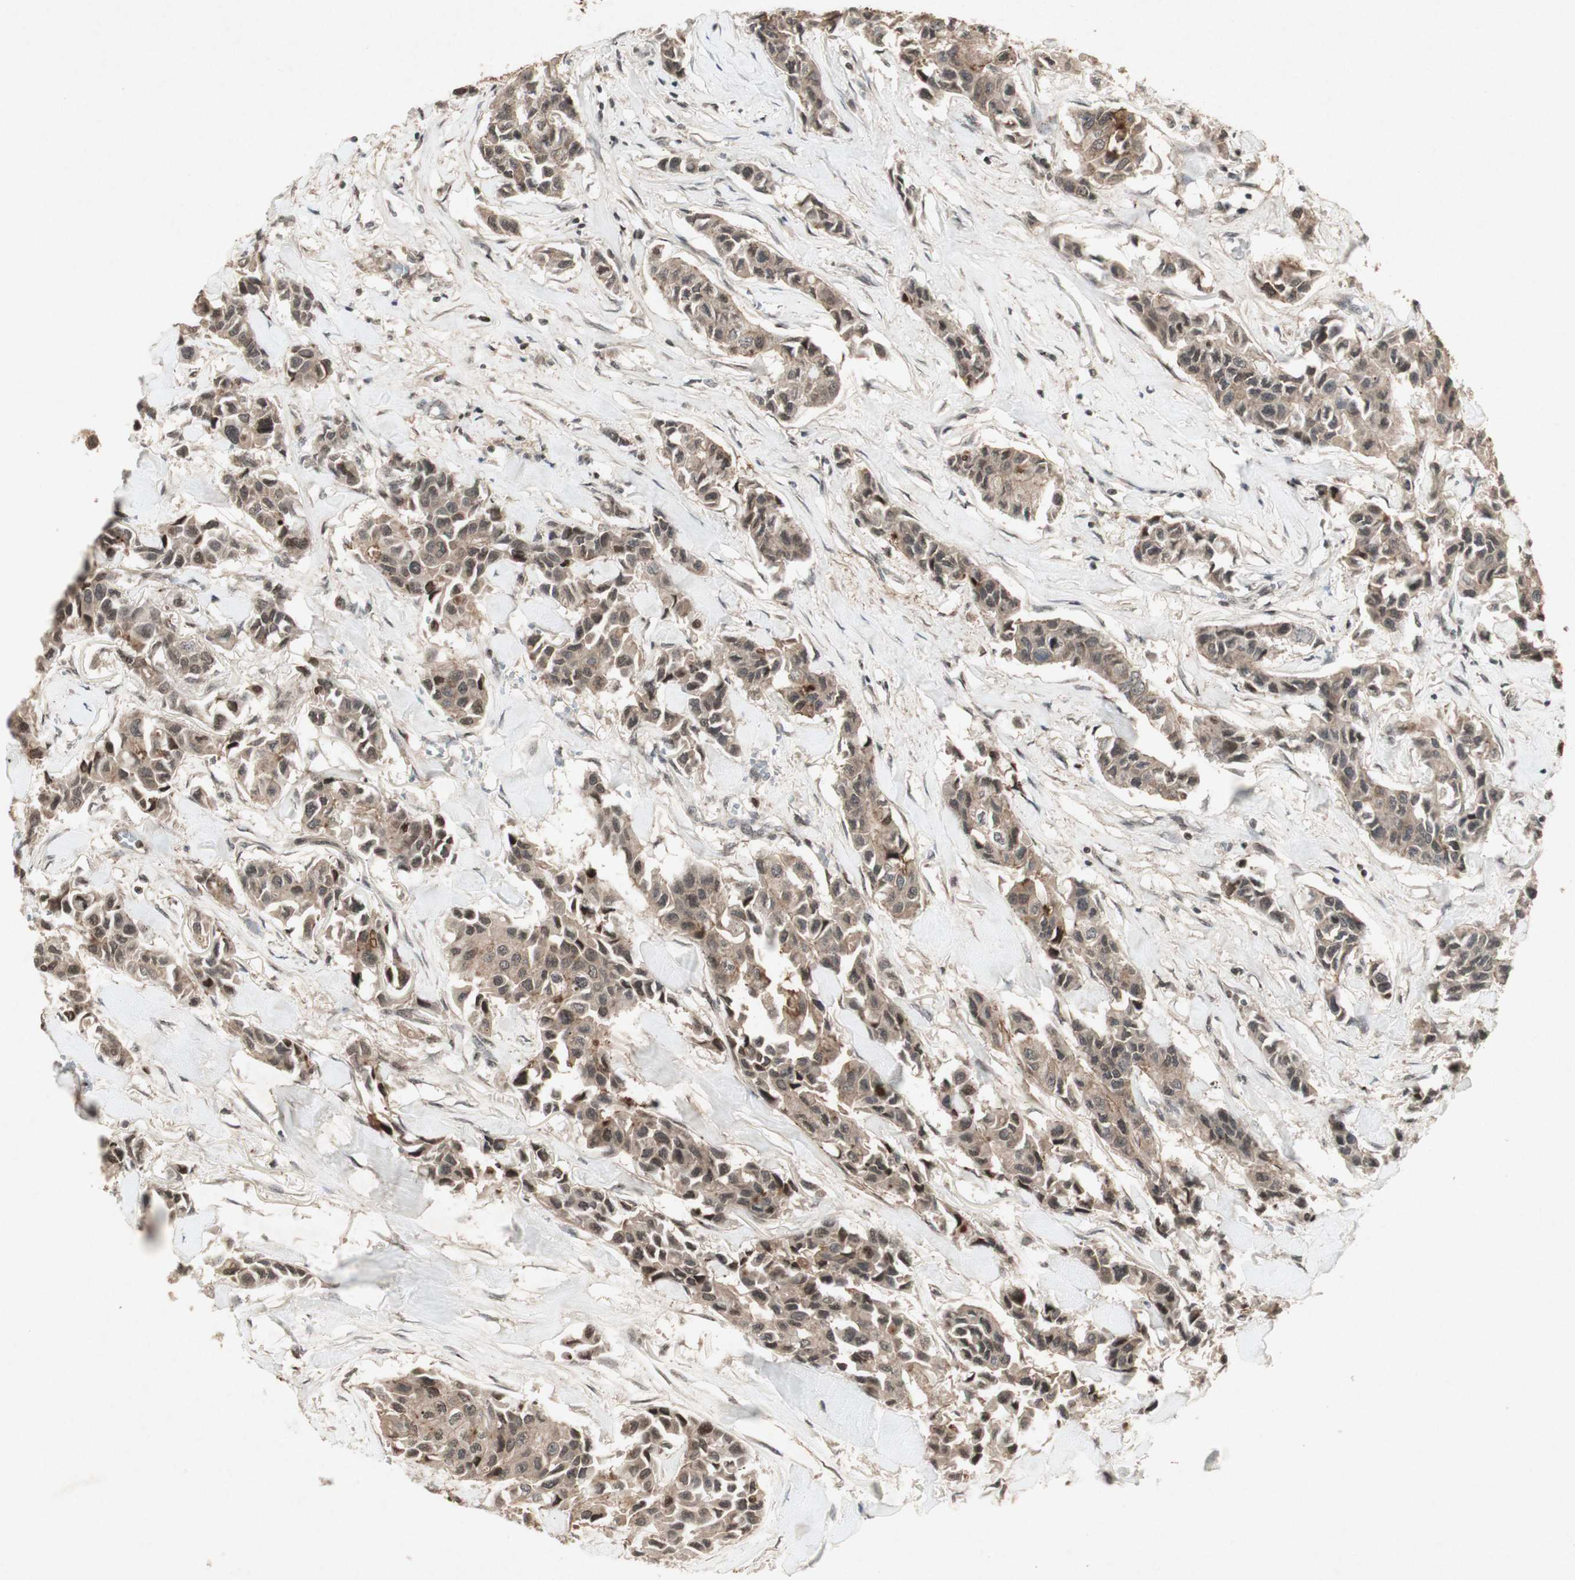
{"staining": {"intensity": "weak", "quantity": ">75%", "location": "cytoplasmic/membranous"}, "tissue": "breast cancer", "cell_type": "Tumor cells", "image_type": "cancer", "snomed": [{"axis": "morphology", "description": "Duct carcinoma"}, {"axis": "topography", "description": "Breast"}], "caption": "Breast cancer (infiltrating ductal carcinoma) was stained to show a protein in brown. There is low levels of weak cytoplasmic/membranous expression in about >75% of tumor cells.", "gene": "PLXNA1", "patient": {"sex": "female", "age": 80}}